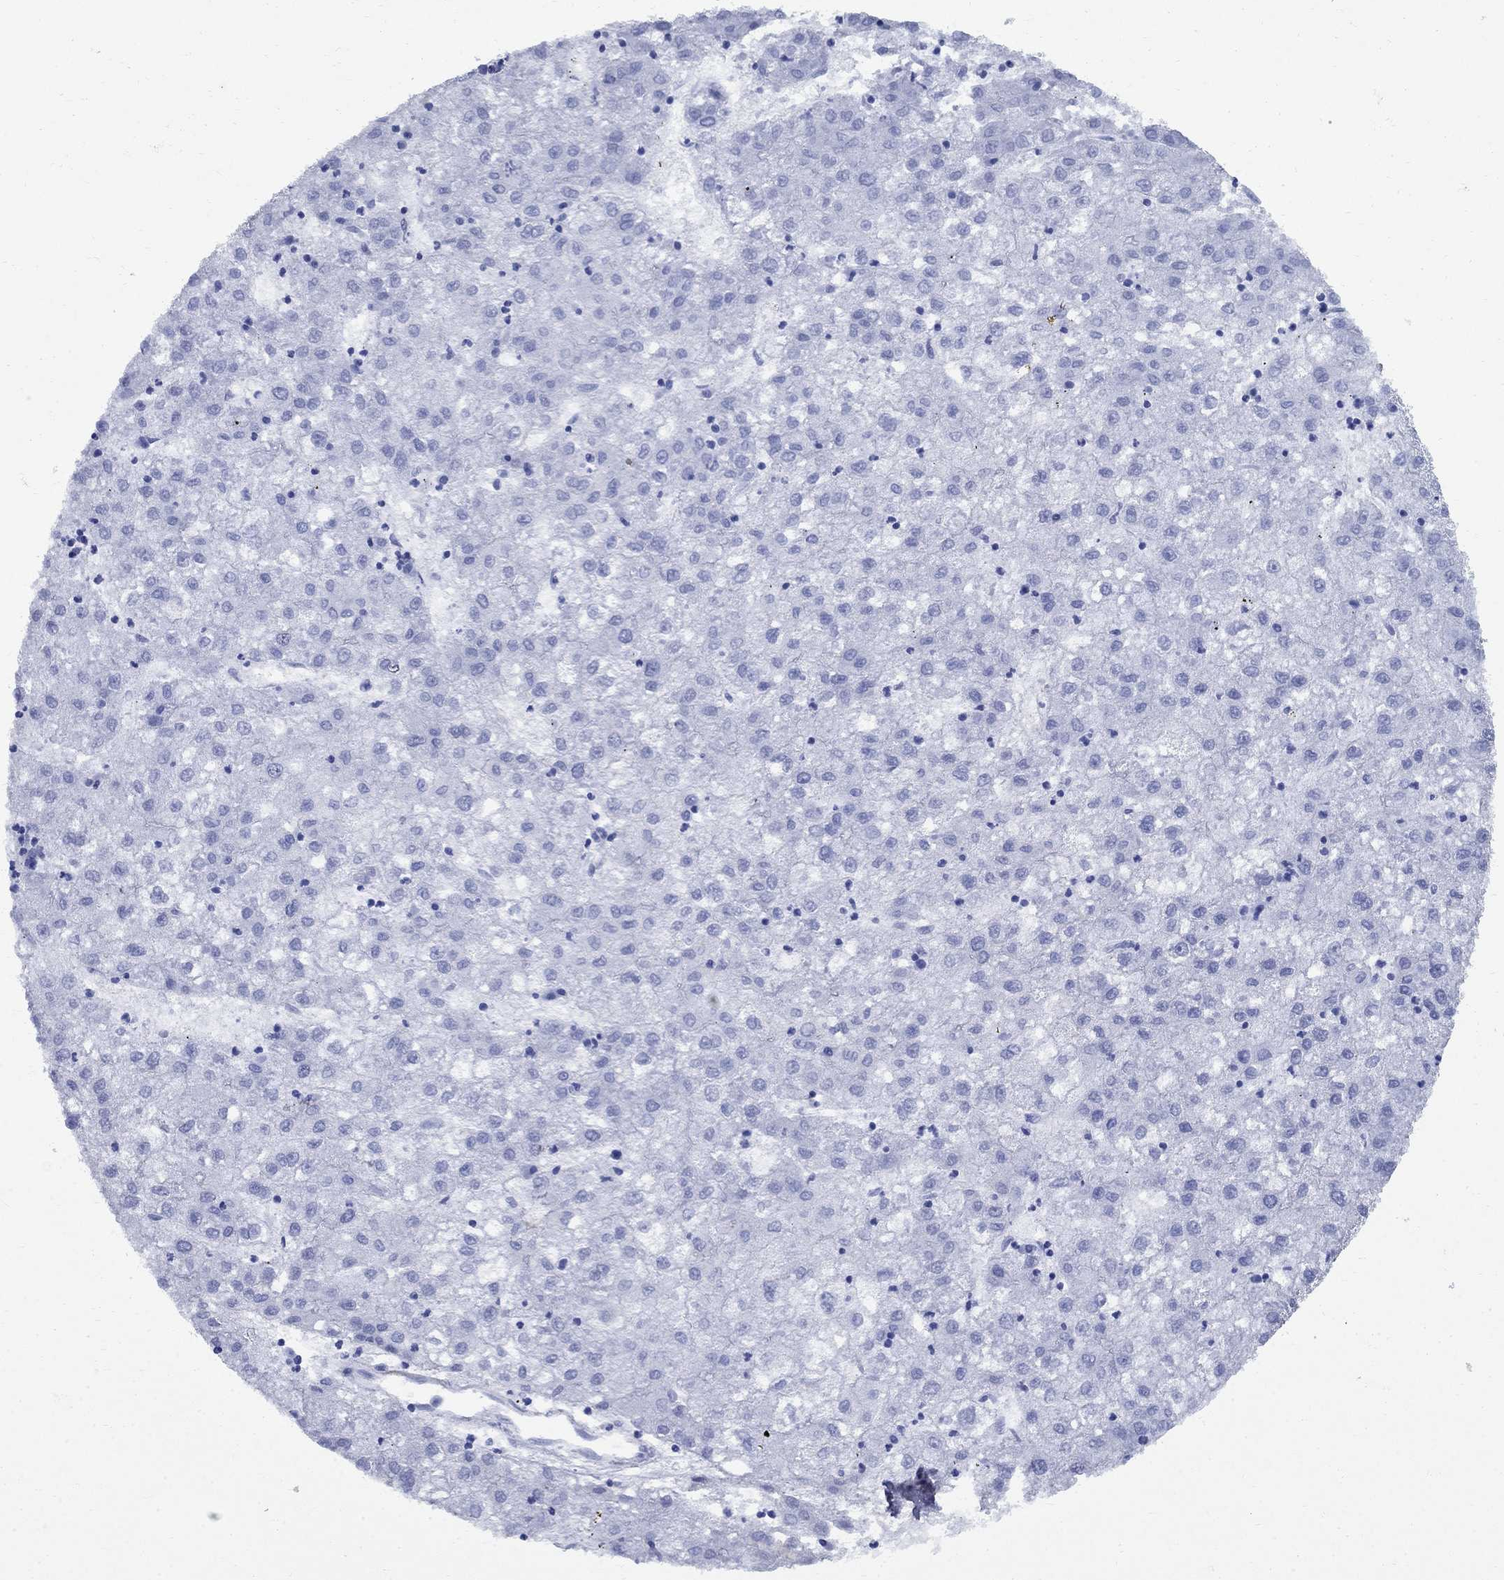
{"staining": {"intensity": "negative", "quantity": "none", "location": "none"}, "tissue": "liver cancer", "cell_type": "Tumor cells", "image_type": "cancer", "snomed": [{"axis": "morphology", "description": "Carcinoma, Hepatocellular, NOS"}, {"axis": "topography", "description": "Liver"}], "caption": "Immunohistochemical staining of human liver hepatocellular carcinoma shows no significant positivity in tumor cells.", "gene": "VTN", "patient": {"sex": "male", "age": 72}}